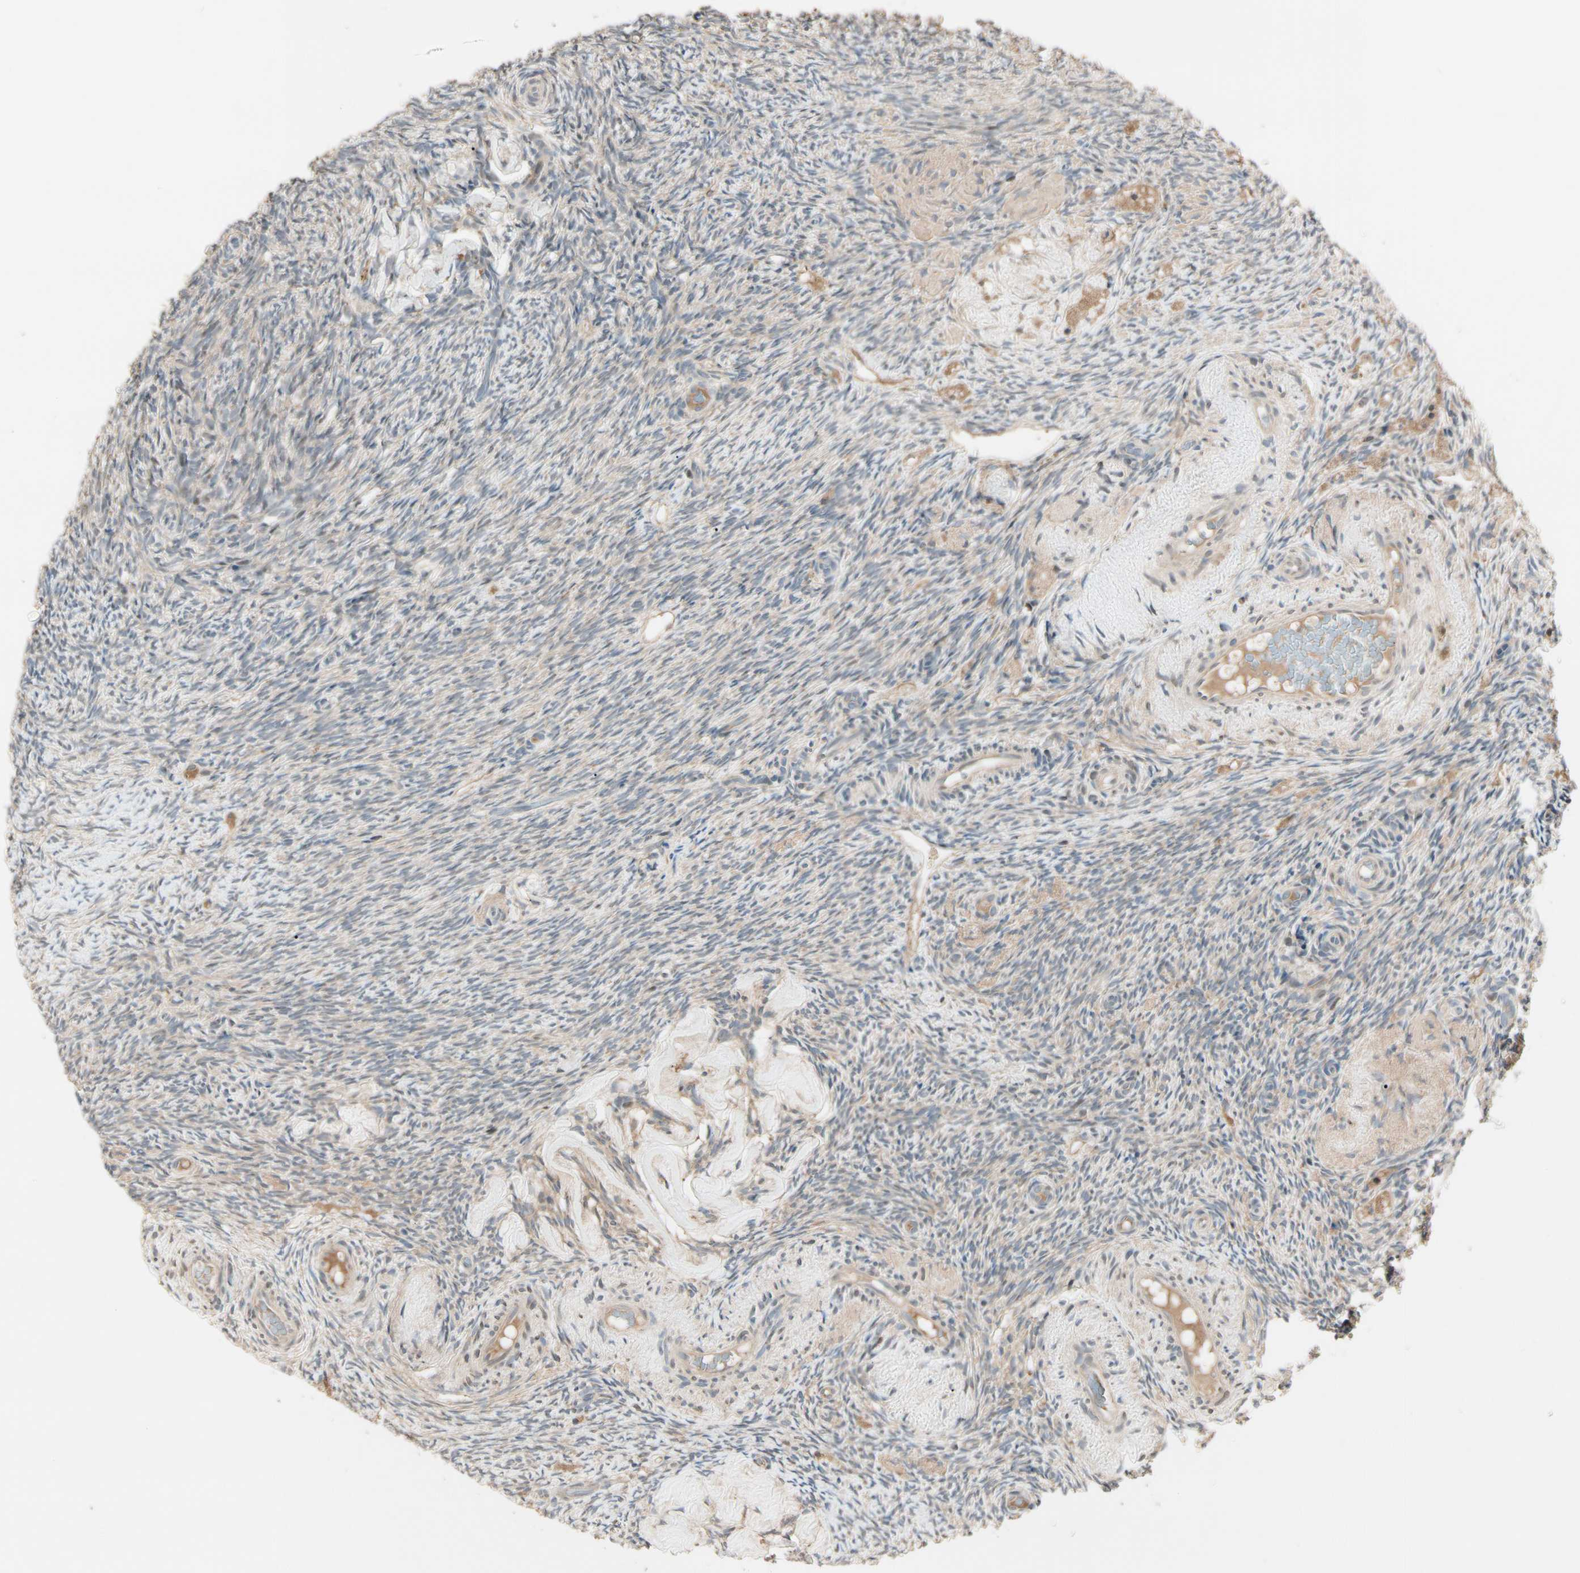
{"staining": {"intensity": "moderate", "quantity": ">75%", "location": "cytoplasmic/membranous"}, "tissue": "ovary", "cell_type": "Follicle cells", "image_type": "normal", "snomed": [{"axis": "morphology", "description": "Normal tissue, NOS"}, {"axis": "topography", "description": "Ovary"}], "caption": "Moderate cytoplasmic/membranous protein expression is present in about >75% of follicle cells in ovary. Immunohistochemistry (ihc) stains the protein in brown and the nuclei are stained blue.", "gene": "ATG4C", "patient": {"sex": "female", "age": 60}}